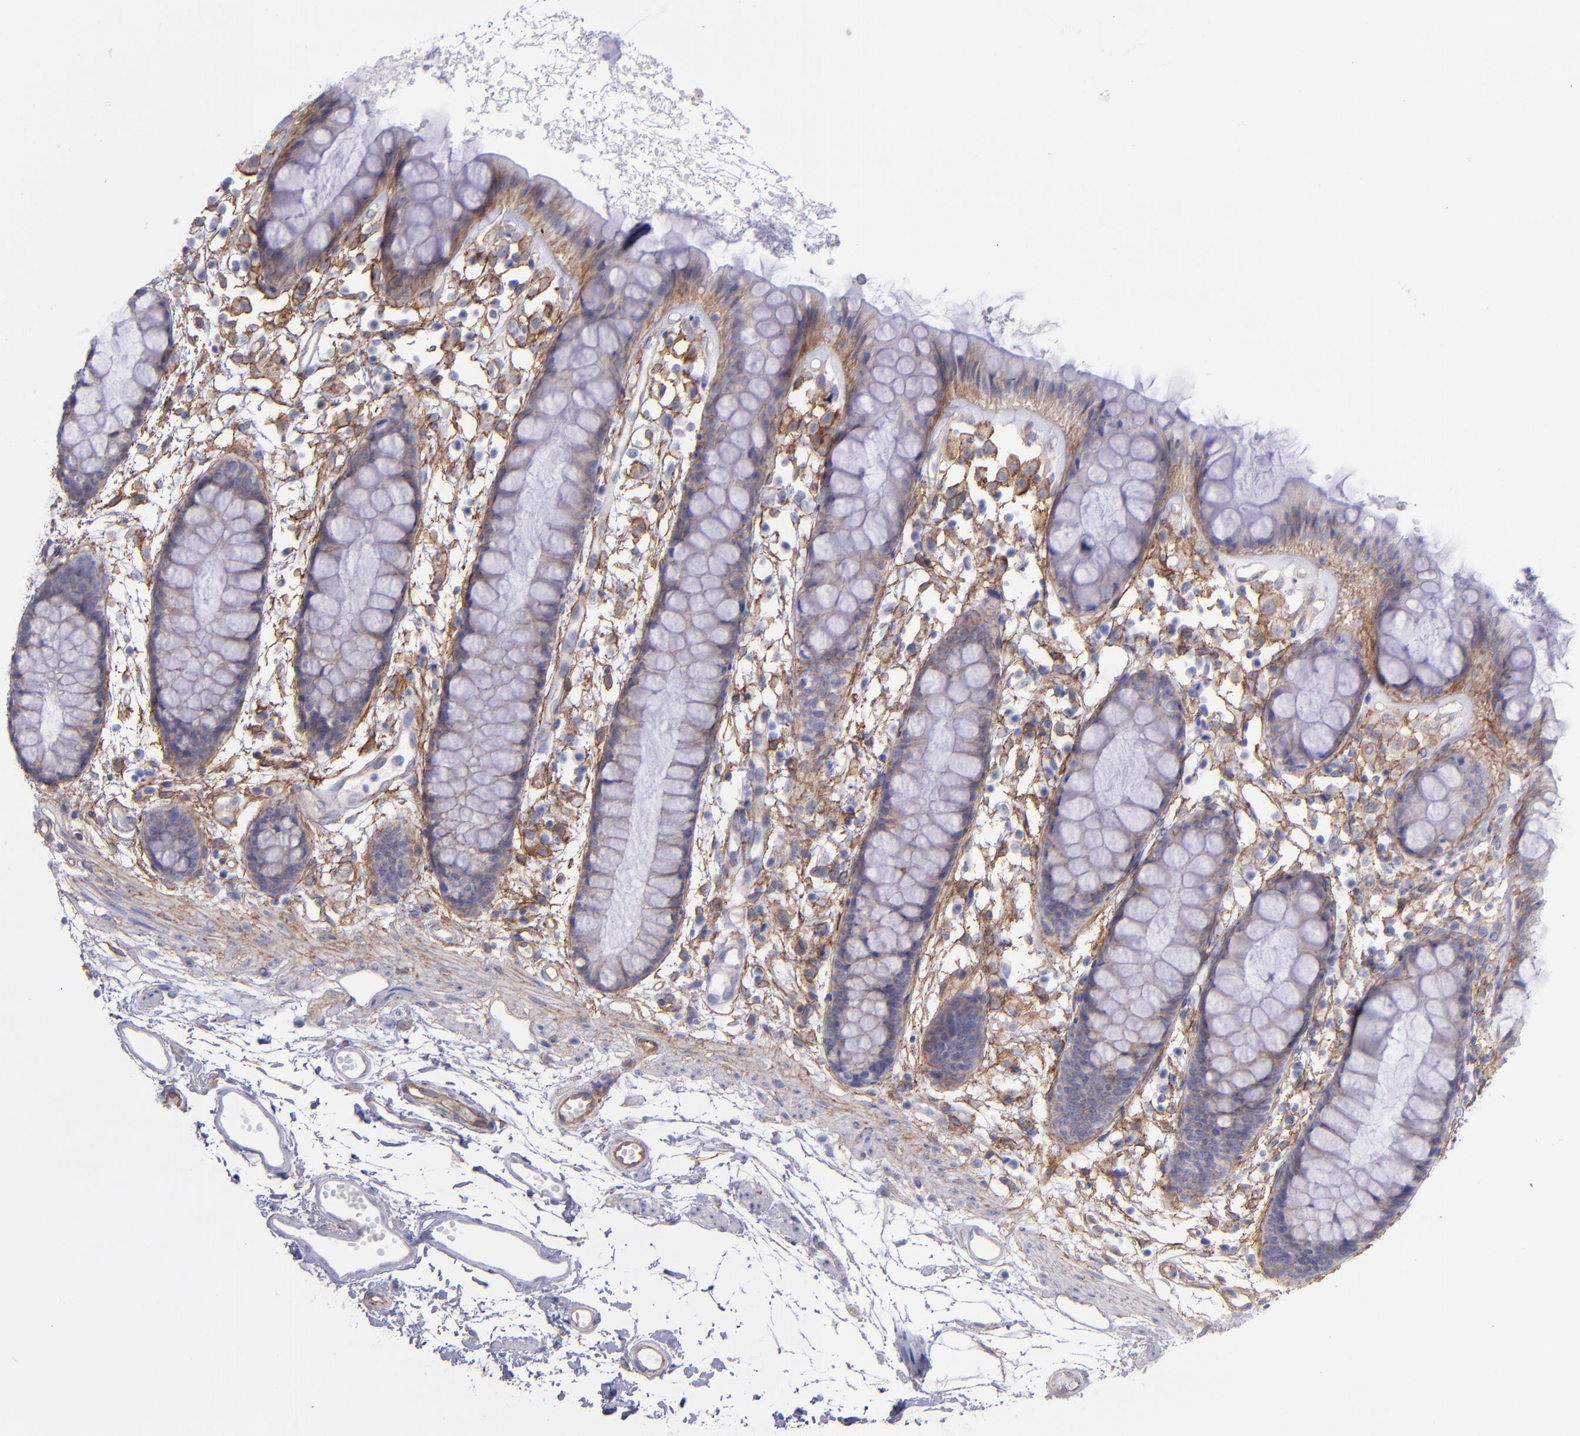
{"staining": {"intensity": "moderate", "quantity": "25%-75%", "location": "cytoplasmic/membranous"}, "tissue": "rectum", "cell_type": "Glandular cells", "image_type": "normal", "snomed": [{"axis": "morphology", "description": "Normal tissue, NOS"}, {"axis": "topography", "description": "Rectum"}], "caption": "High-power microscopy captured an immunohistochemistry (IHC) histopathology image of unremarkable rectum, revealing moderate cytoplasmic/membranous expression in about 25%-75% of glandular cells. Using DAB (3,3'-diaminobenzidine) (brown) and hematoxylin (blue) stains, captured at high magnification using brightfield microscopy.", "gene": "ITGAV", "patient": {"sex": "female", "age": 66}}